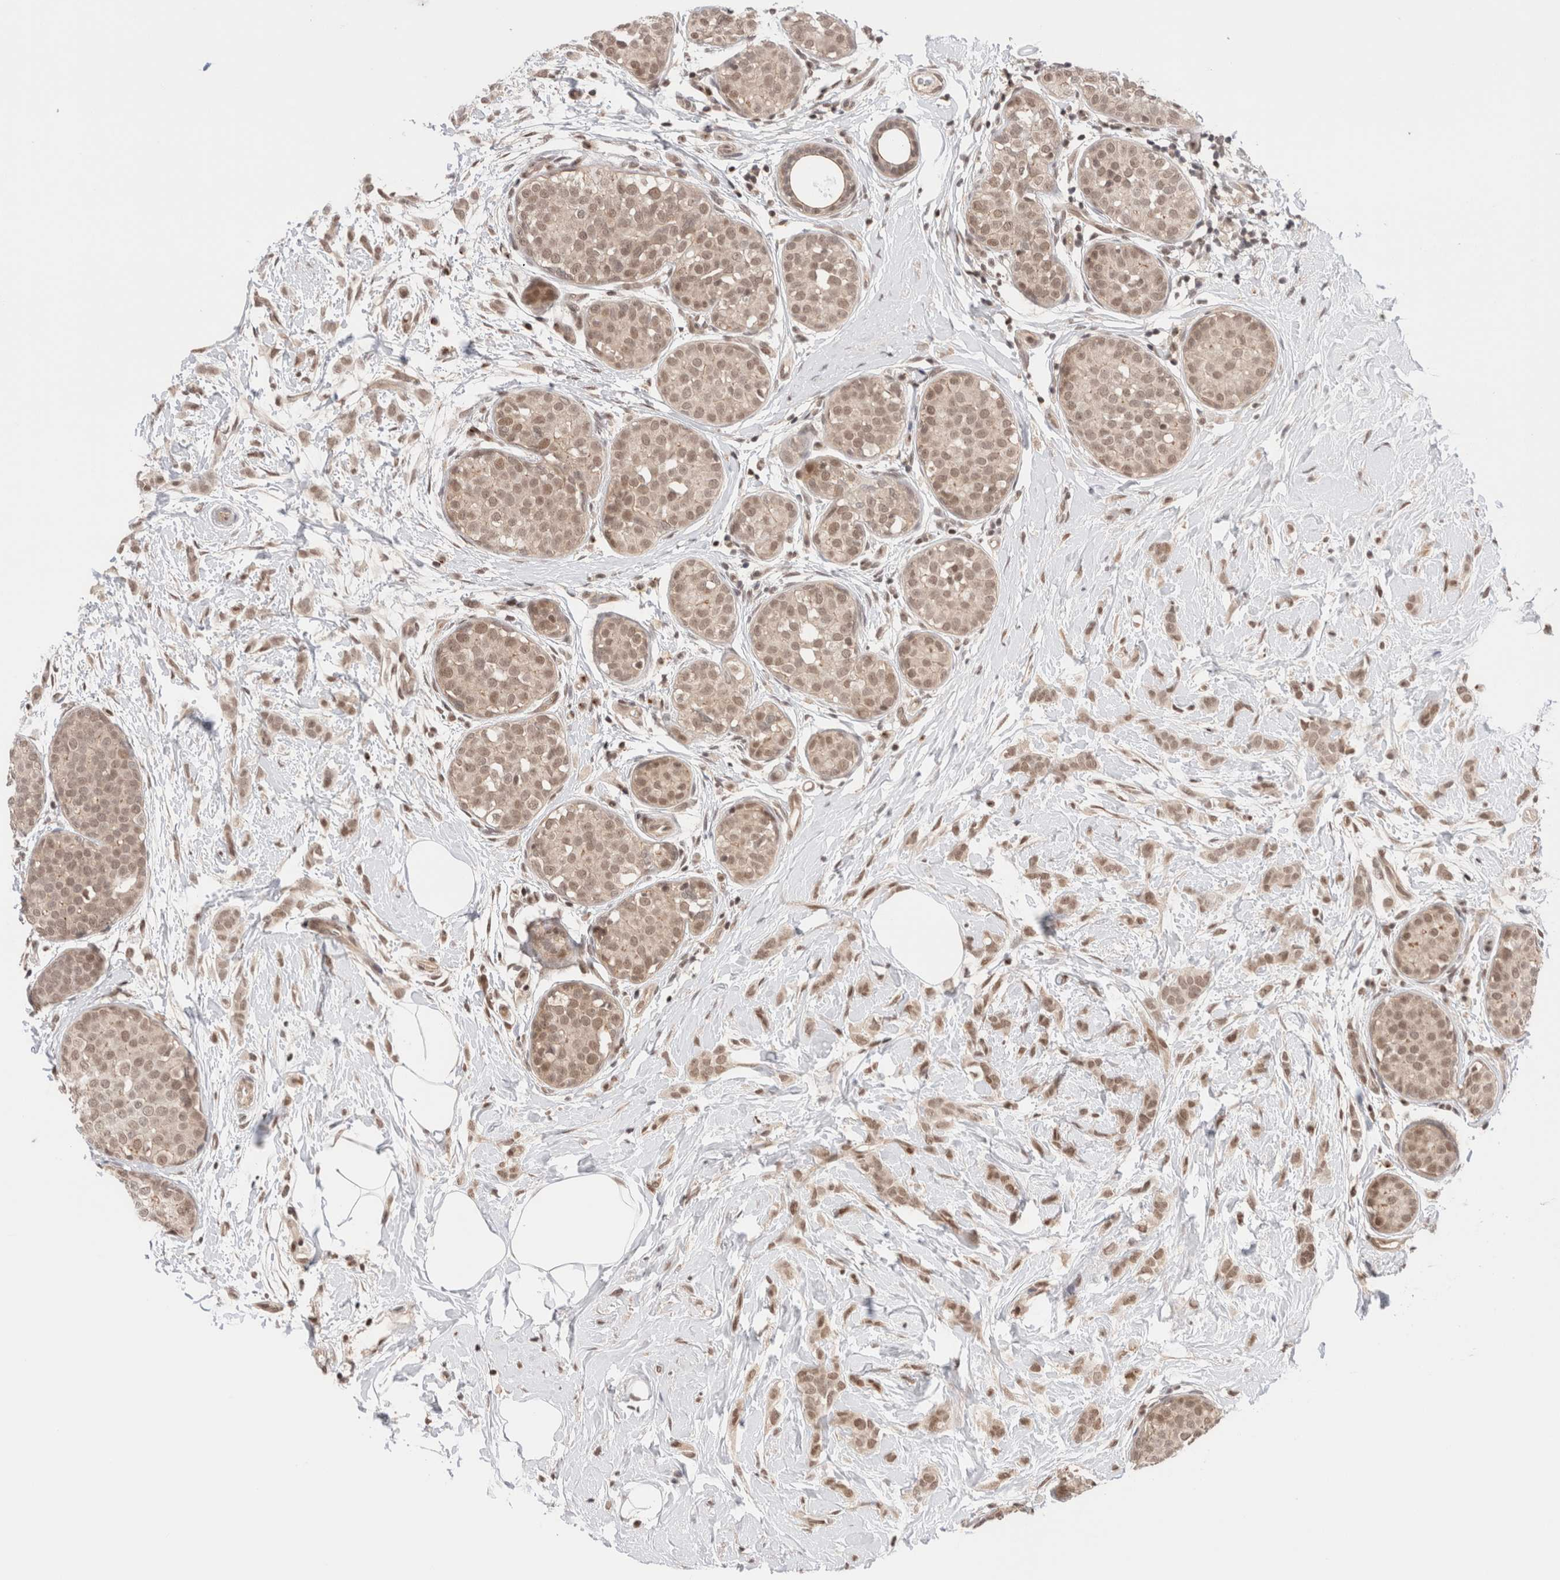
{"staining": {"intensity": "moderate", "quantity": ">75%", "location": "nuclear"}, "tissue": "breast cancer", "cell_type": "Tumor cells", "image_type": "cancer", "snomed": [{"axis": "morphology", "description": "Lobular carcinoma, in situ"}, {"axis": "morphology", "description": "Lobular carcinoma"}, {"axis": "topography", "description": "Breast"}], "caption": "Human lobular carcinoma in situ (breast) stained with a brown dye reveals moderate nuclear positive staining in about >75% of tumor cells.", "gene": "GATAD2A", "patient": {"sex": "female", "age": 41}}